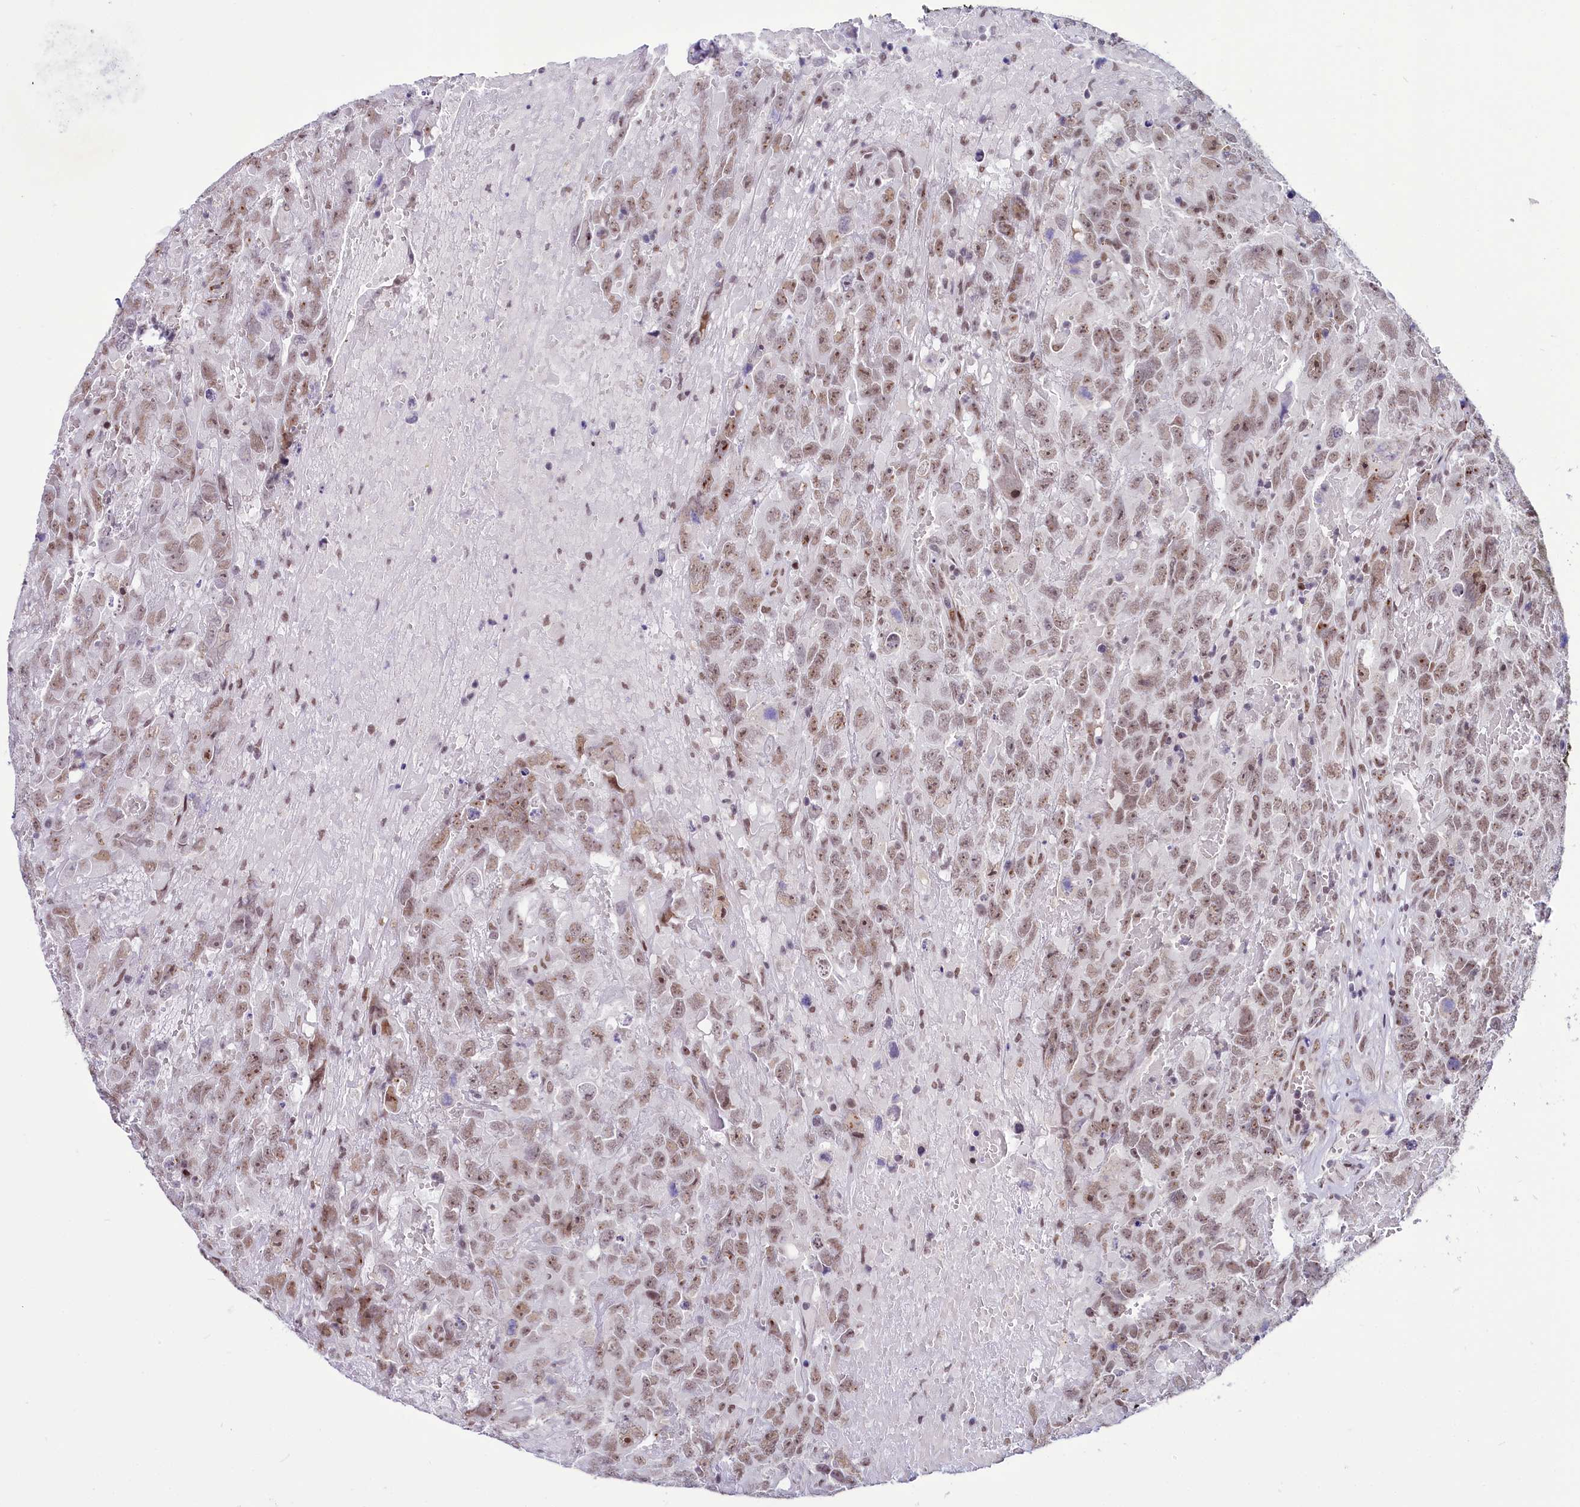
{"staining": {"intensity": "moderate", "quantity": ">75%", "location": "nuclear"}, "tissue": "testis cancer", "cell_type": "Tumor cells", "image_type": "cancer", "snomed": [{"axis": "morphology", "description": "Carcinoma, Embryonal, NOS"}, {"axis": "topography", "description": "Testis"}], "caption": "Testis embryonal carcinoma tissue exhibits moderate nuclear expression in approximately >75% of tumor cells The protein of interest is shown in brown color, while the nuclei are stained blue.", "gene": "SCAF11", "patient": {"sex": "male", "age": 45}}